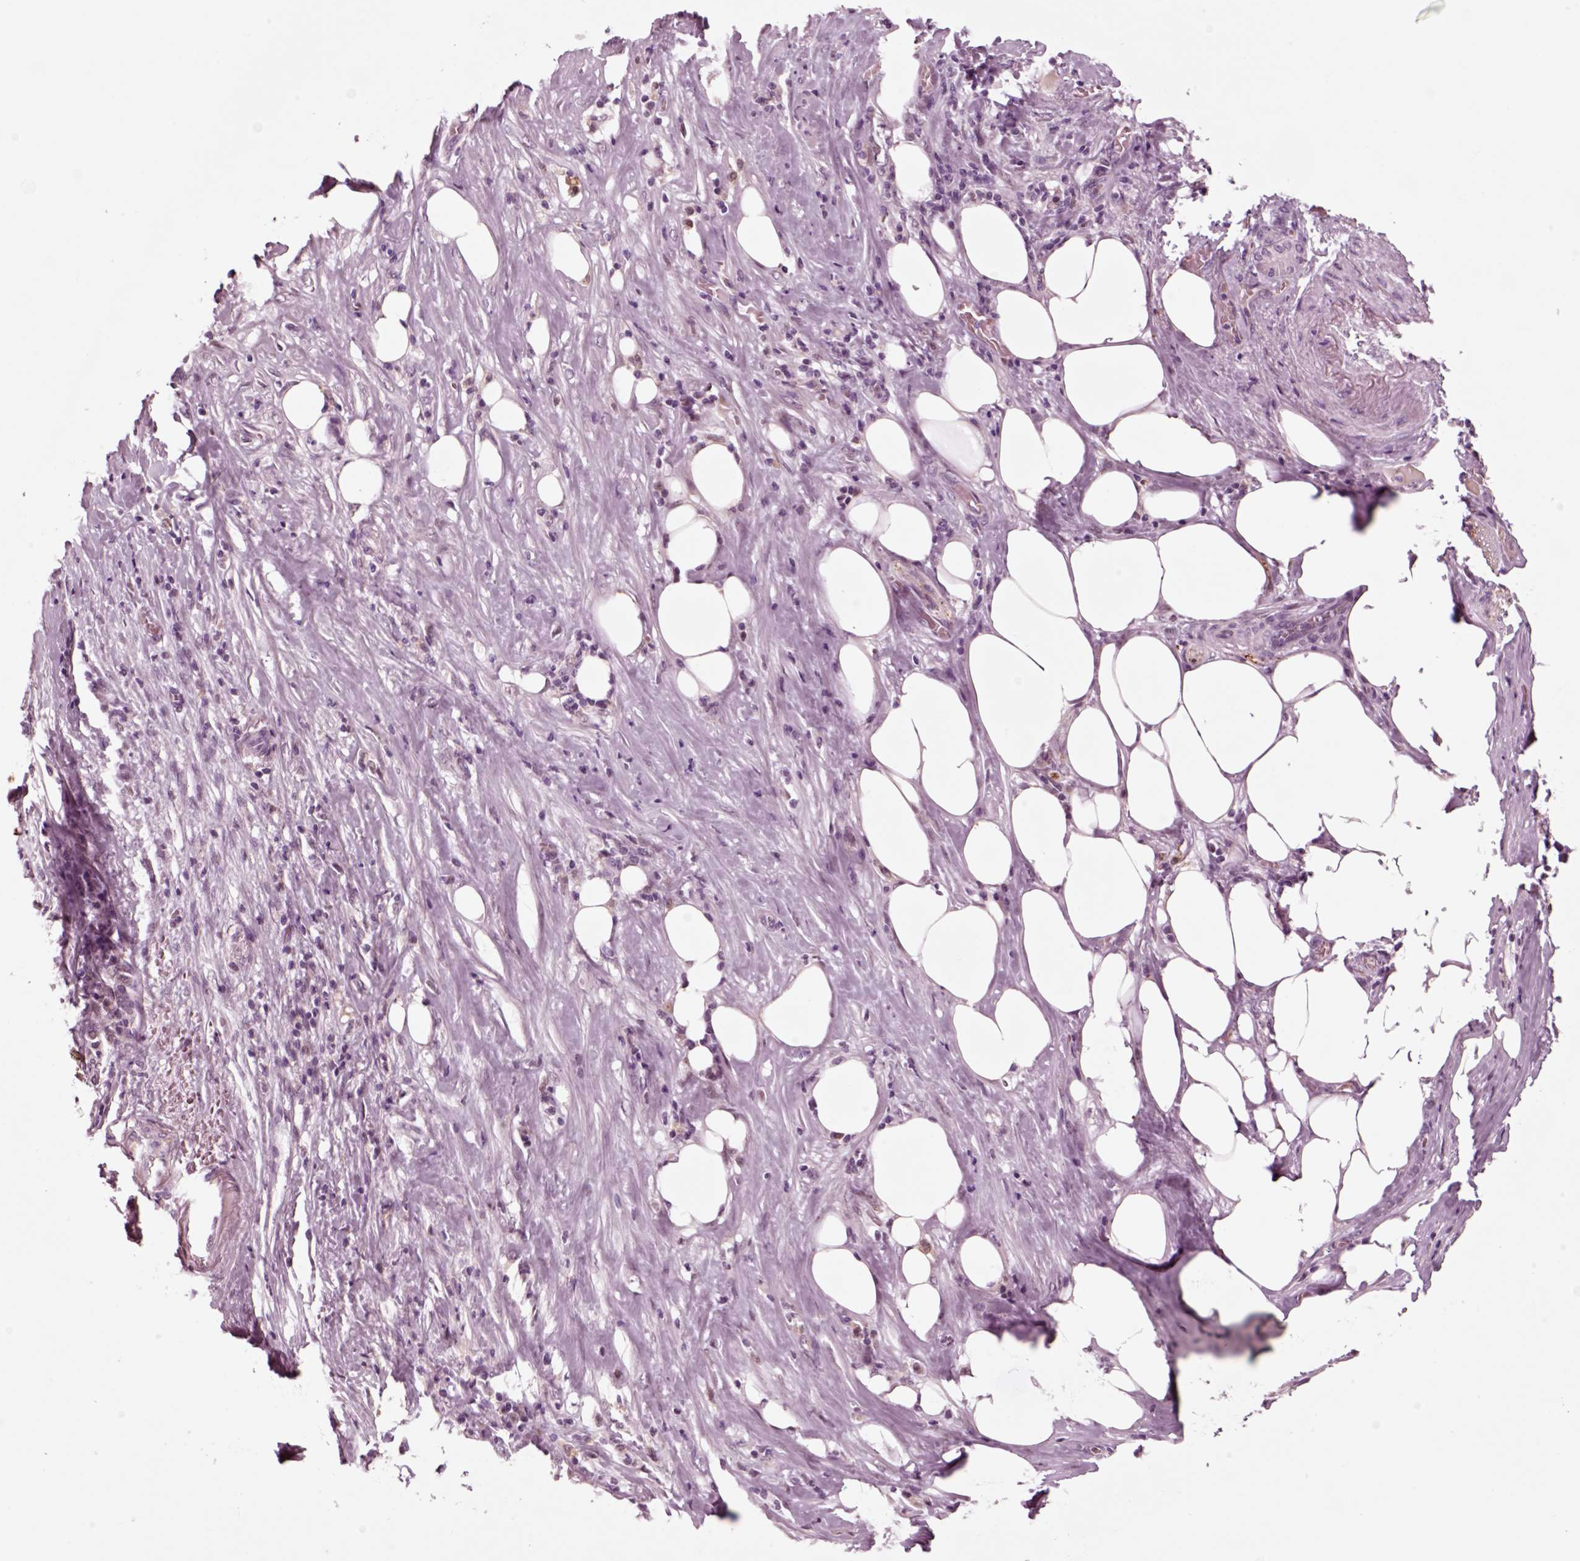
{"staining": {"intensity": "negative", "quantity": "none", "location": "none"}, "tissue": "pancreatic cancer", "cell_type": "Tumor cells", "image_type": "cancer", "snomed": [{"axis": "morphology", "description": "Adenocarcinoma, NOS"}, {"axis": "topography", "description": "Pancreas"}], "caption": "DAB immunohistochemical staining of human pancreatic cancer displays no significant staining in tumor cells.", "gene": "CHGB", "patient": {"sex": "male", "age": 57}}